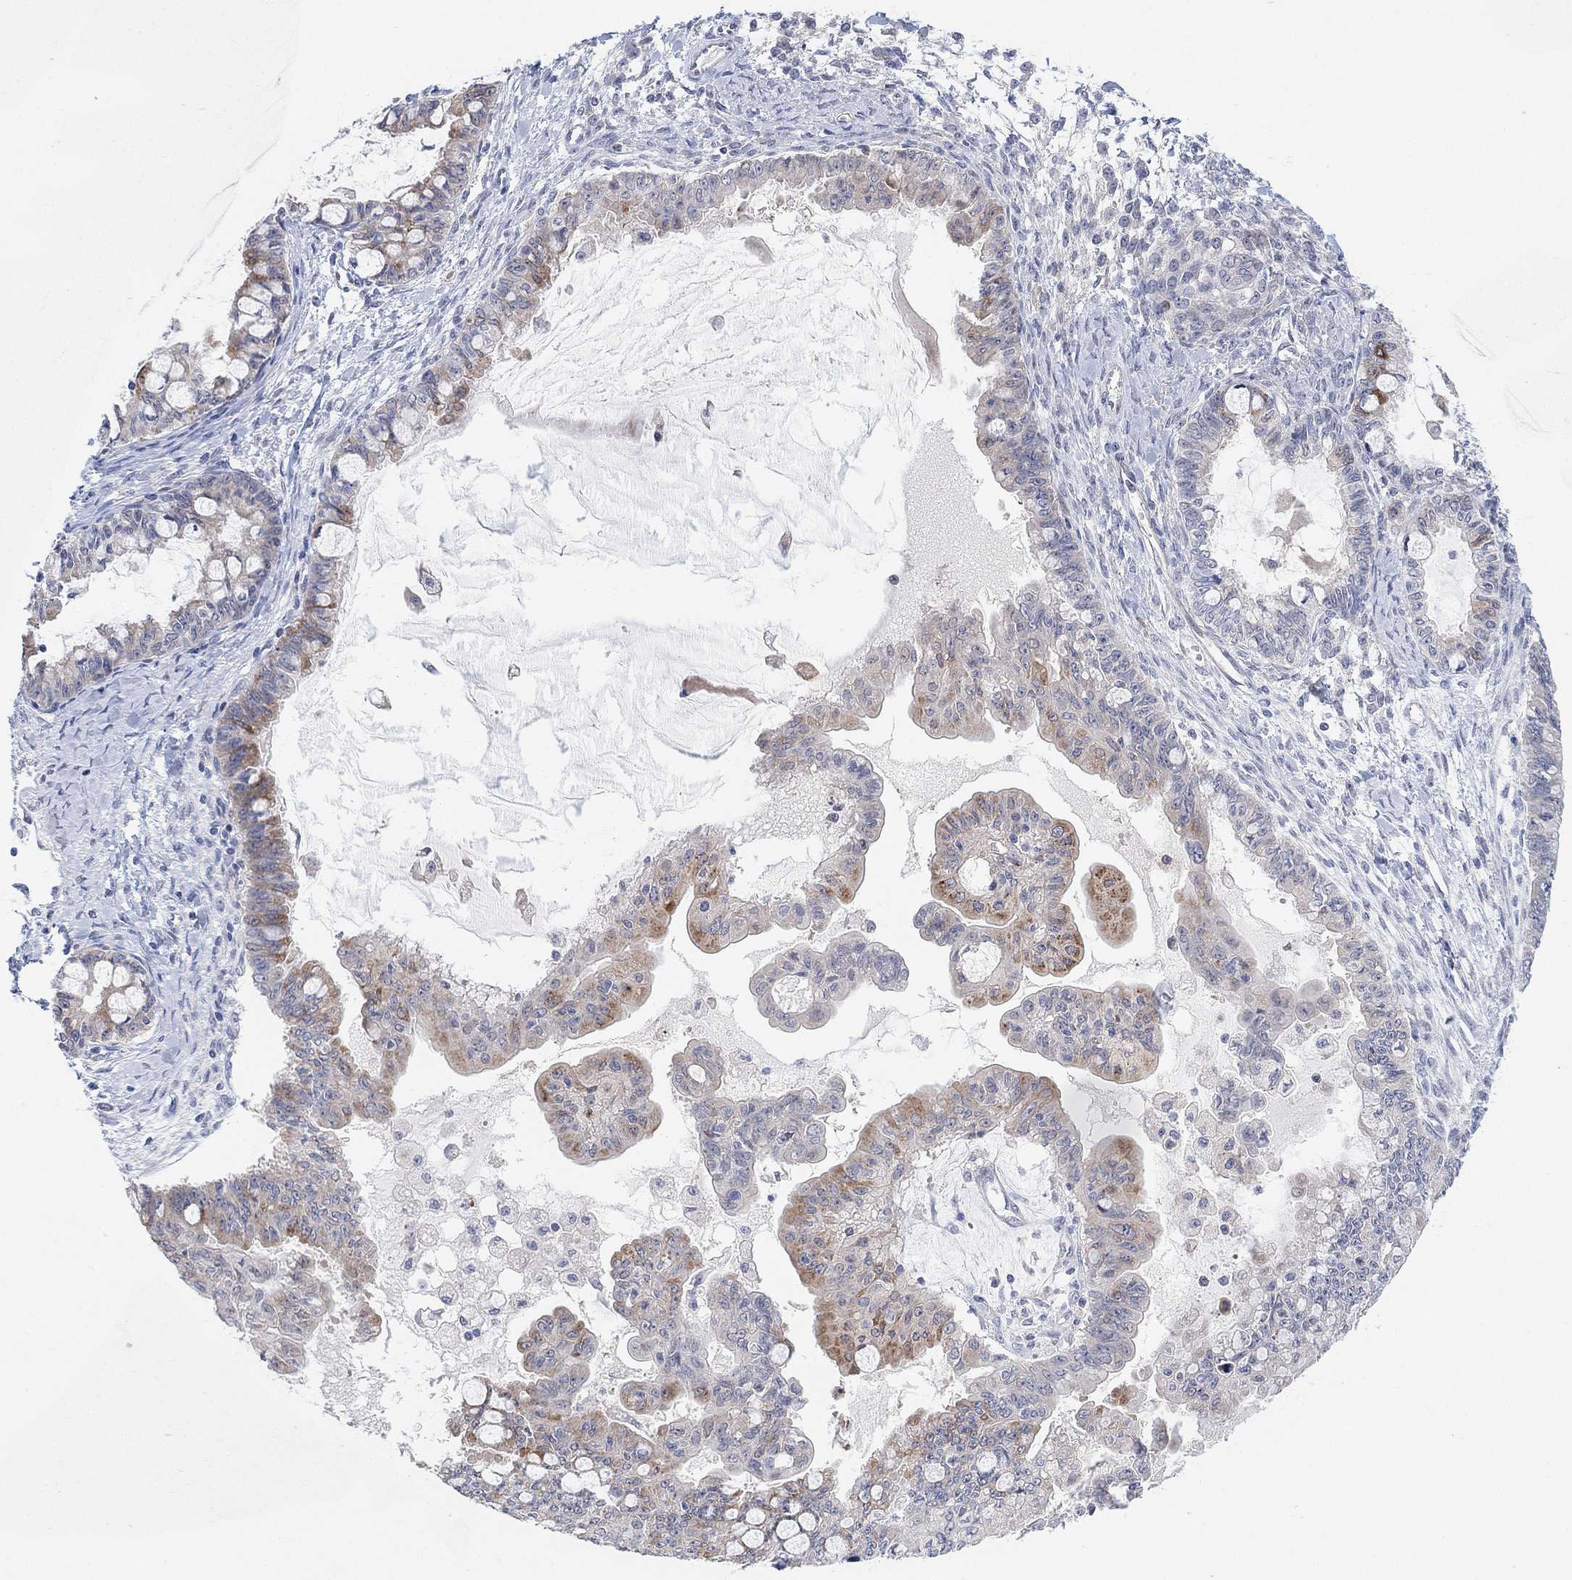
{"staining": {"intensity": "moderate", "quantity": "25%-75%", "location": "cytoplasmic/membranous"}, "tissue": "ovarian cancer", "cell_type": "Tumor cells", "image_type": "cancer", "snomed": [{"axis": "morphology", "description": "Cystadenocarcinoma, mucinous, NOS"}, {"axis": "topography", "description": "Ovary"}], "caption": "Ovarian cancer (mucinous cystadenocarcinoma) stained with DAB IHC displays medium levels of moderate cytoplasmic/membranous staining in about 25%-75% of tumor cells.", "gene": "CNTF", "patient": {"sex": "female", "age": 63}}